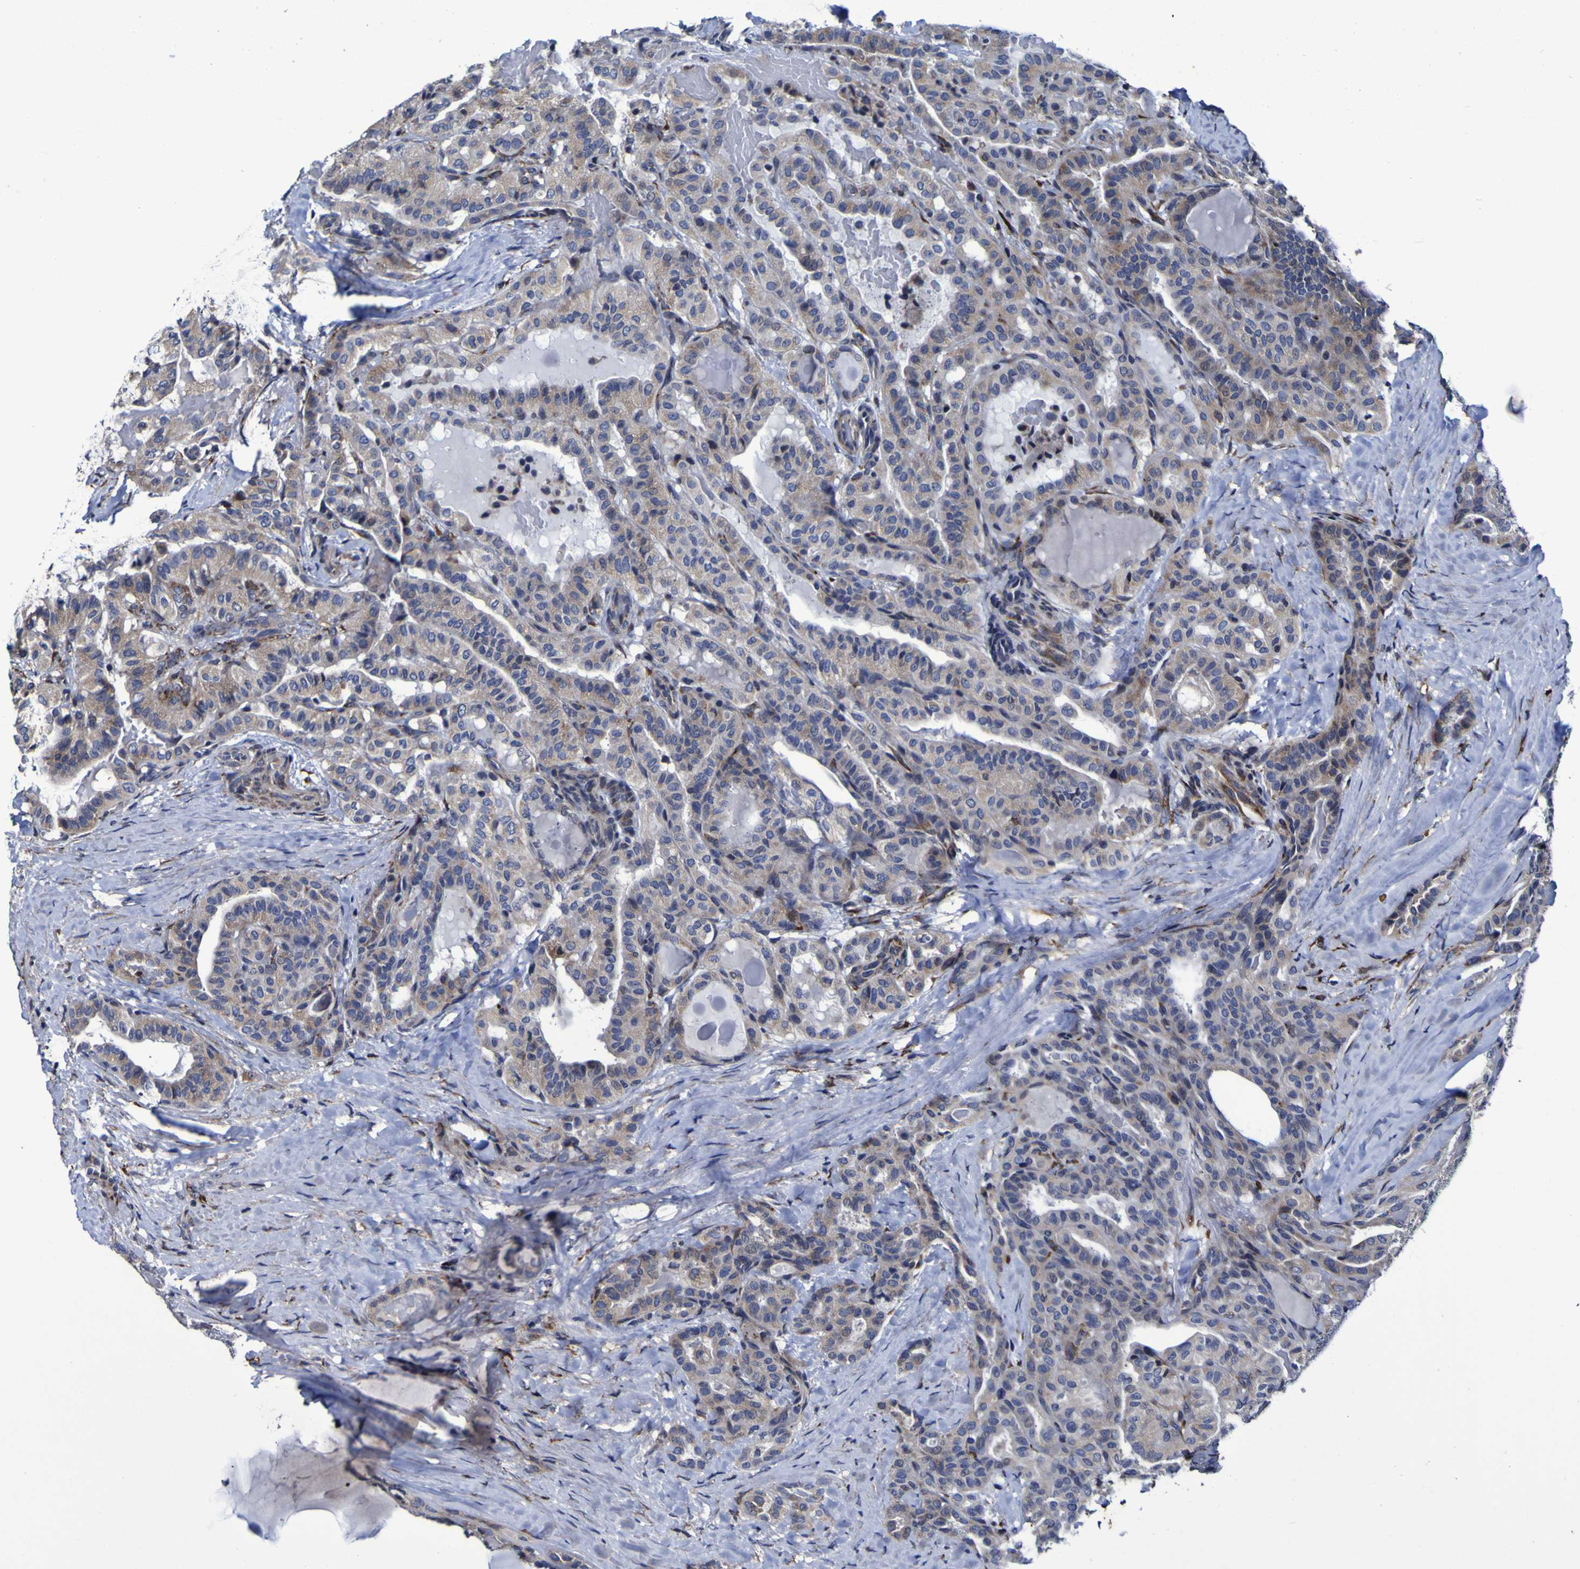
{"staining": {"intensity": "weak", "quantity": ">75%", "location": "cytoplasmic/membranous"}, "tissue": "thyroid cancer", "cell_type": "Tumor cells", "image_type": "cancer", "snomed": [{"axis": "morphology", "description": "Papillary adenocarcinoma, NOS"}, {"axis": "topography", "description": "Thyroid gland"}], "caption": "DAB immunohistochemical staining of human papillary adenocarcinoma (thyroid) demonstrates weak cytoplasmic/membranous protein staining in about >75% of tumor cells.", "gene": "P3H1", "patient": {"sex": "male", "age": 77}}